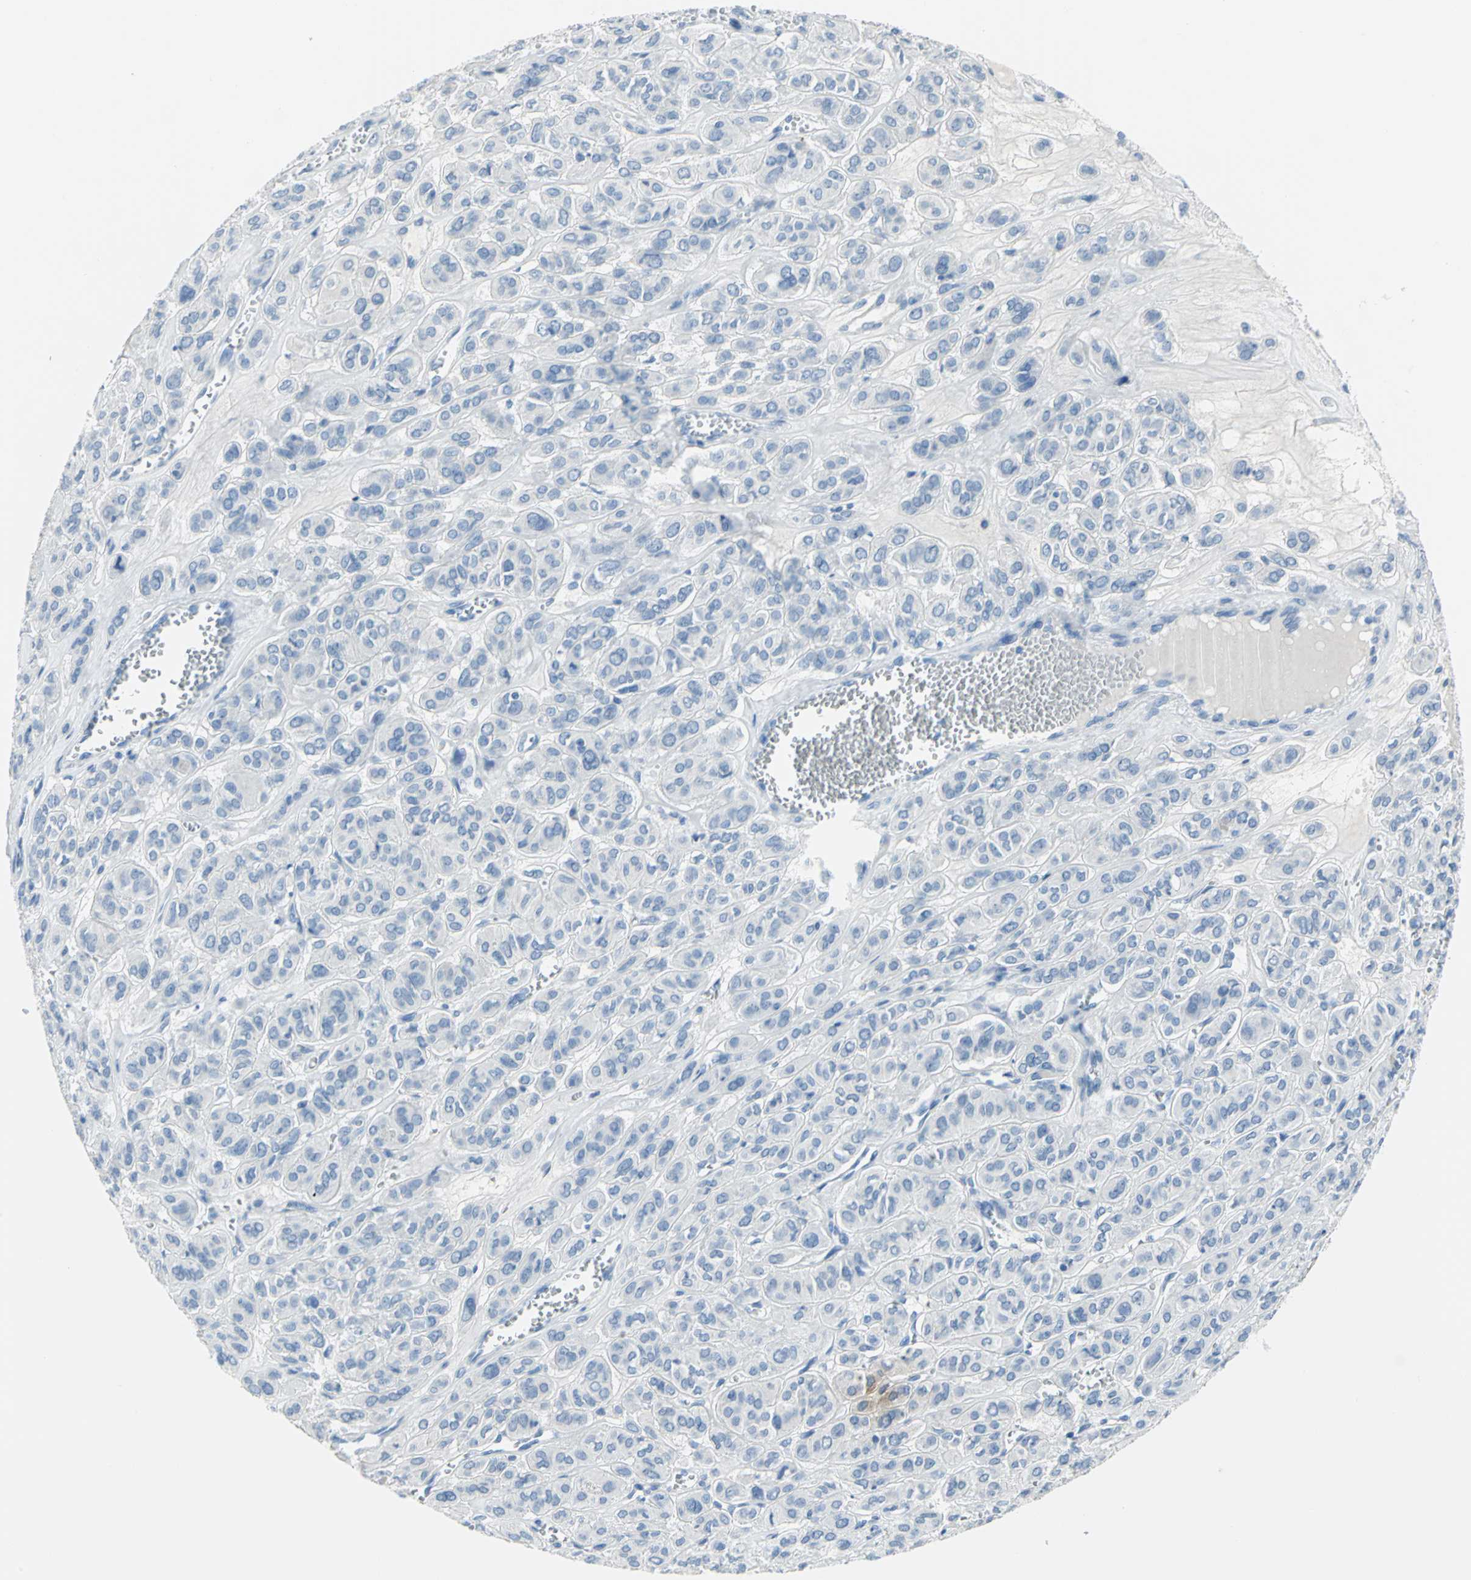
{"staining": {"intensity": "negative", "quantity": "none", "location": "none"}, "tissue": "thyroid cancer", "cell_type": "Tumor cells", "image_type": "cancer", "snomed": [{"axis": "morphology", "description": "Follicular adenoma carcinoma, NOS"}, {"axis": "topography", "description": "Thyroid gland"}], "caption": "Tumor cells are negative for protein expression in human thyroid cancer (follicular adenoma carcinoma).", "gene": "SFN", "patient": {"sex": "female", "age": 71}}